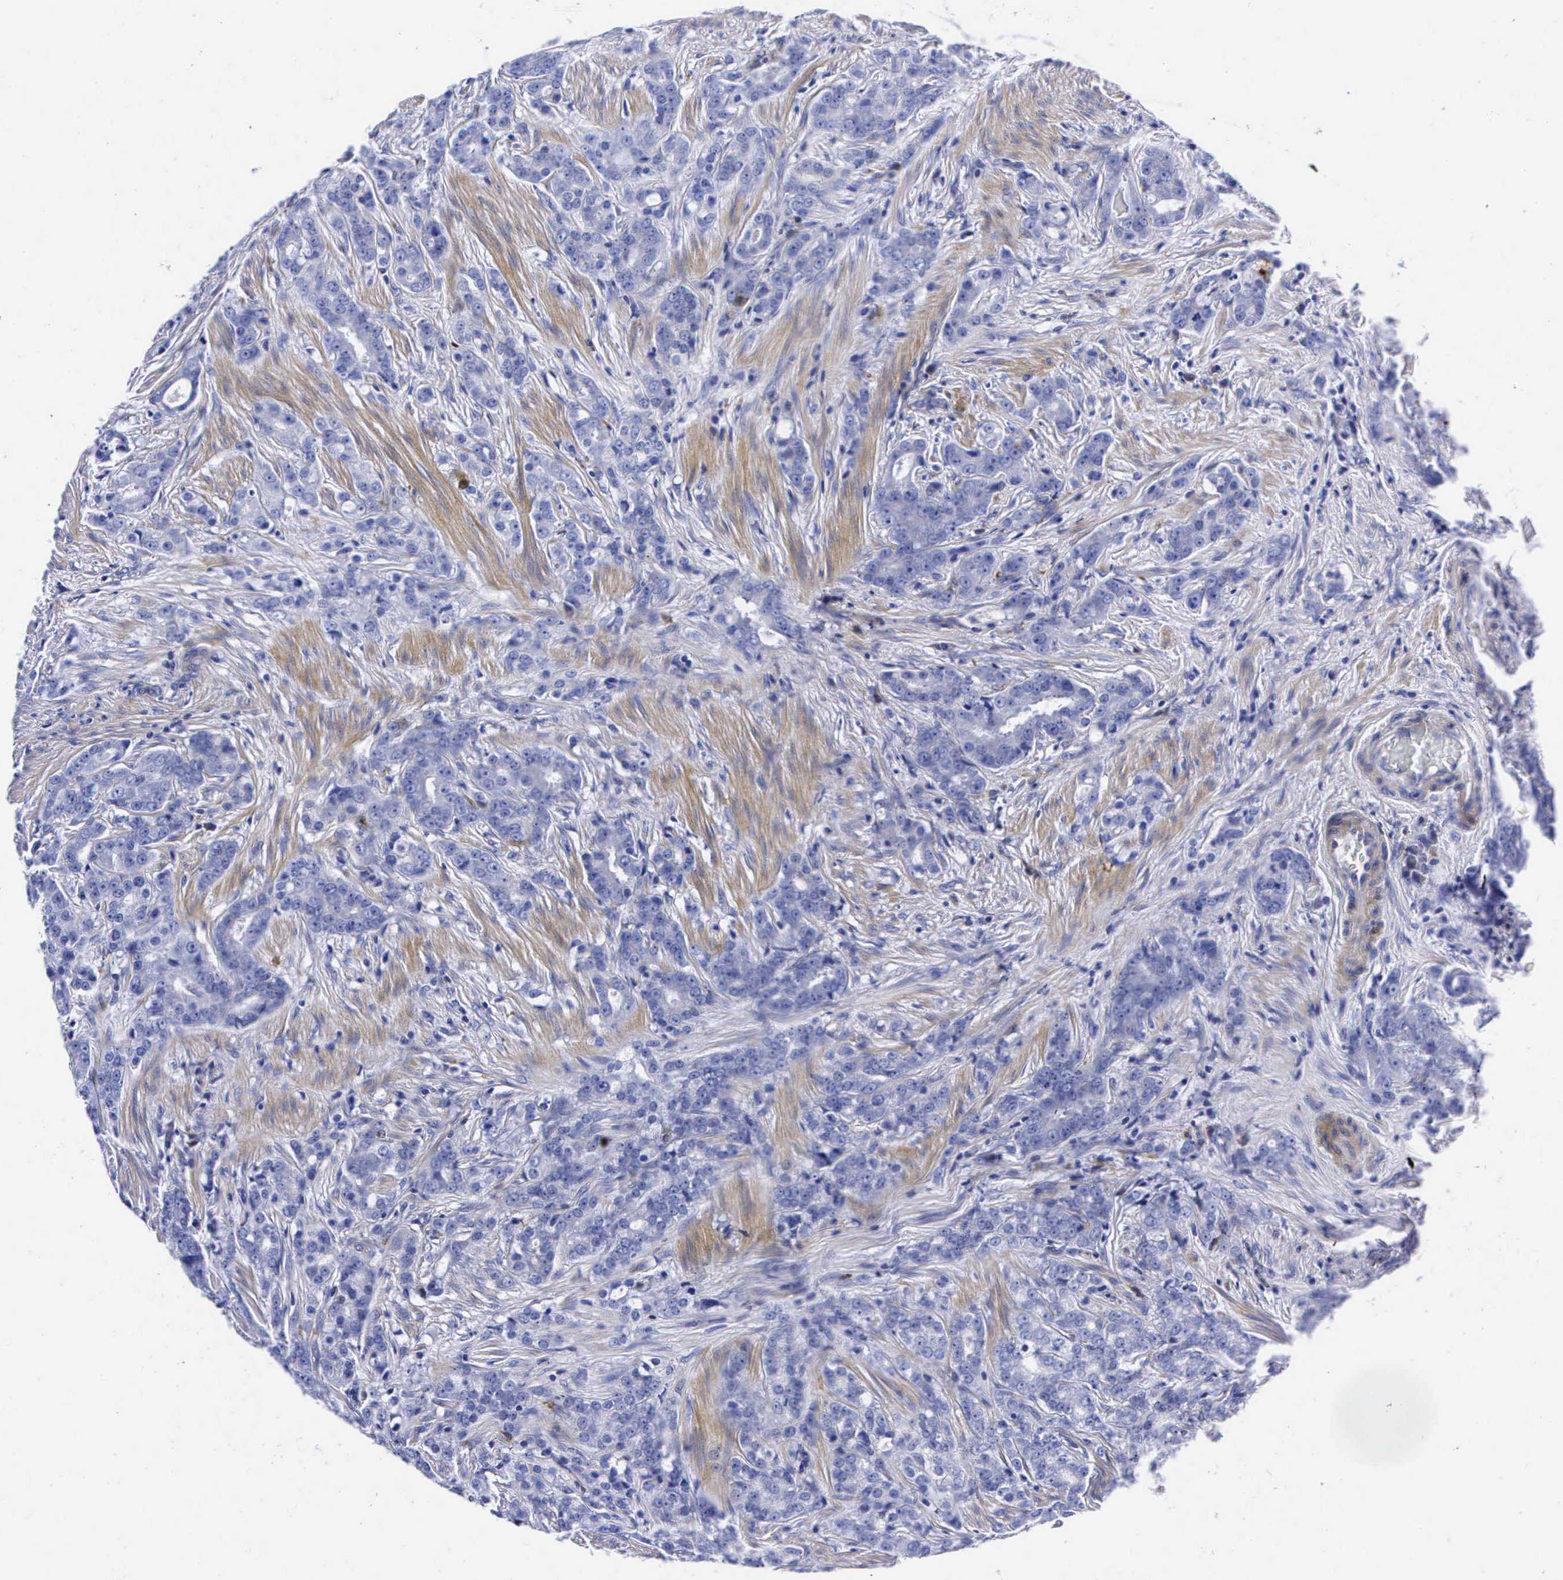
{"staining": {"intensity": "negative", "quantity": "none", "location": "none"}, "tissue": "prostate cancer", "cell_type": "Tumor cells", "image_type": "cancer", "snomed": [{"axis": "morphology", "description": "Adenocarcinoma, Medium grade"}, {"axis": "topography", "description": "Prostate"}], "caption": "Protein analysis of prostate medium-grade adenocarcinoma shows no significant expression in tumor cells.", "gene": "ENO2", "patient": {"sex": "male", "age": 59}}